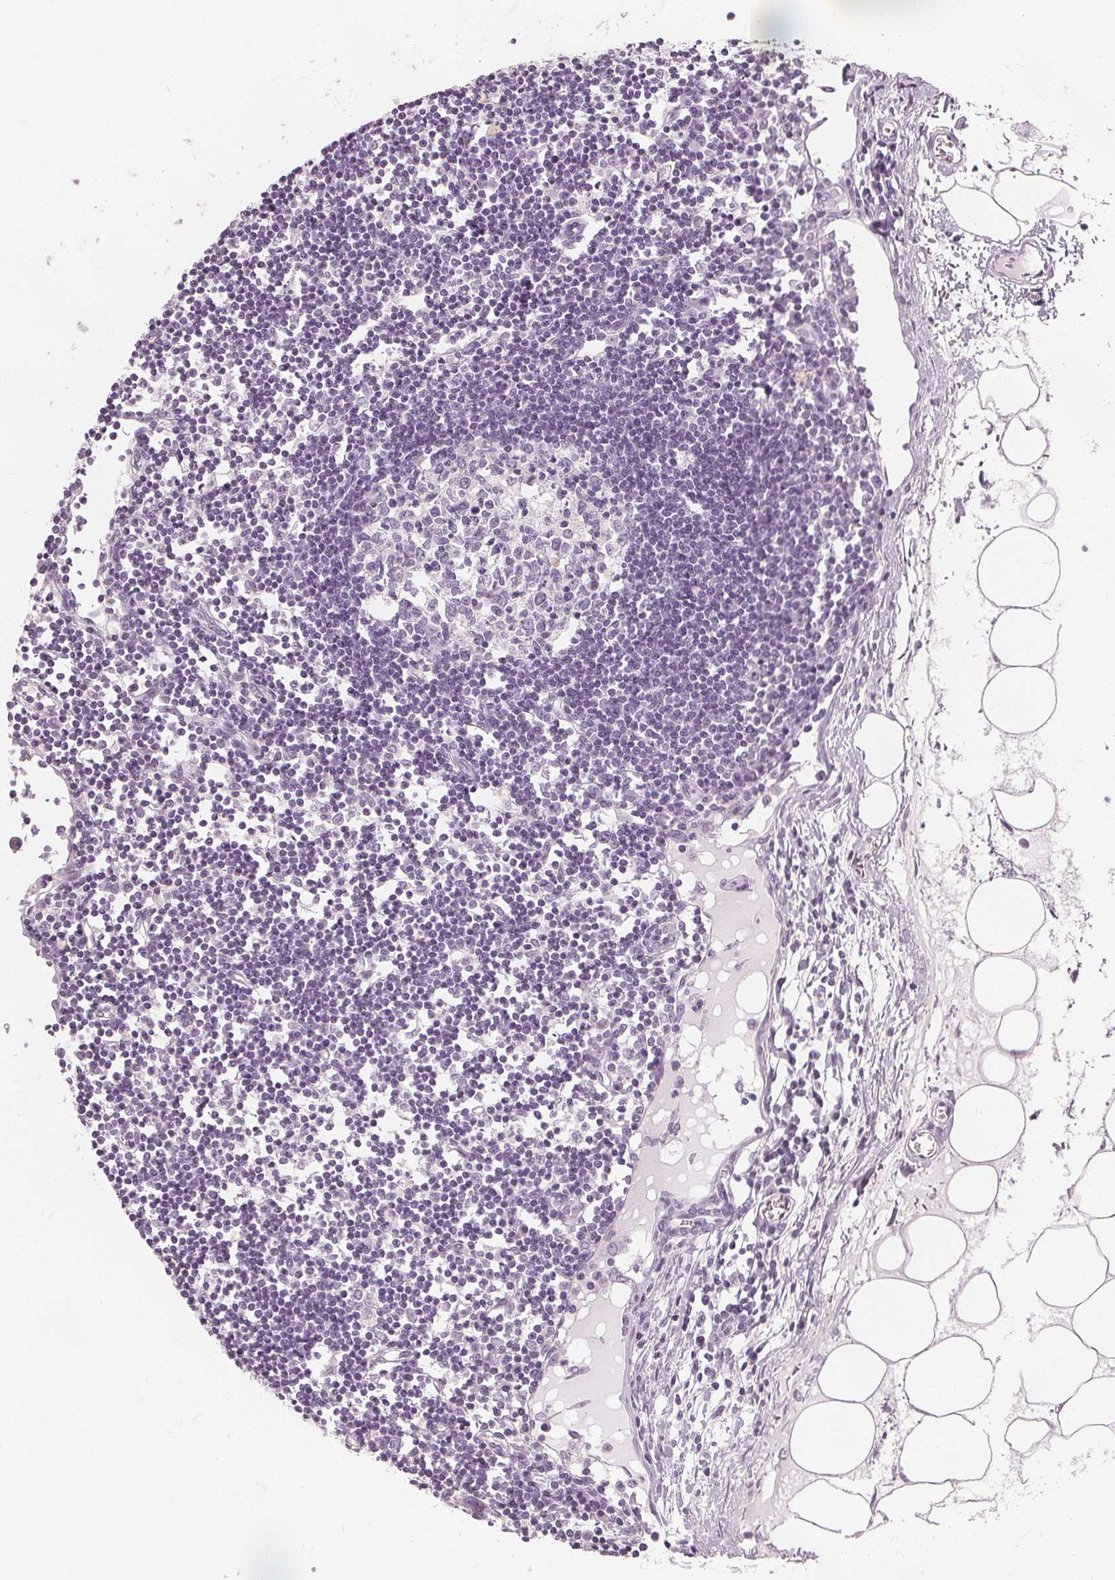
{"staining": {"intensity": "negative", "quantity": "none", "location": "none"}, "tissue": "lymph node", "cell_type": "Germinal center cells", "image_type": "normal", "snomed": [{"axis": "morphology", "description": "Normal tissue, NOS"}, {"axis": "topography", "description": "Lymph node"}], "caption": "Immunohistochemistry (IHC) of normal human lymph node reveals no staining in germinal center cells.", "gene": "MUC12", "patient": {"sex": "female", "age": 65}}